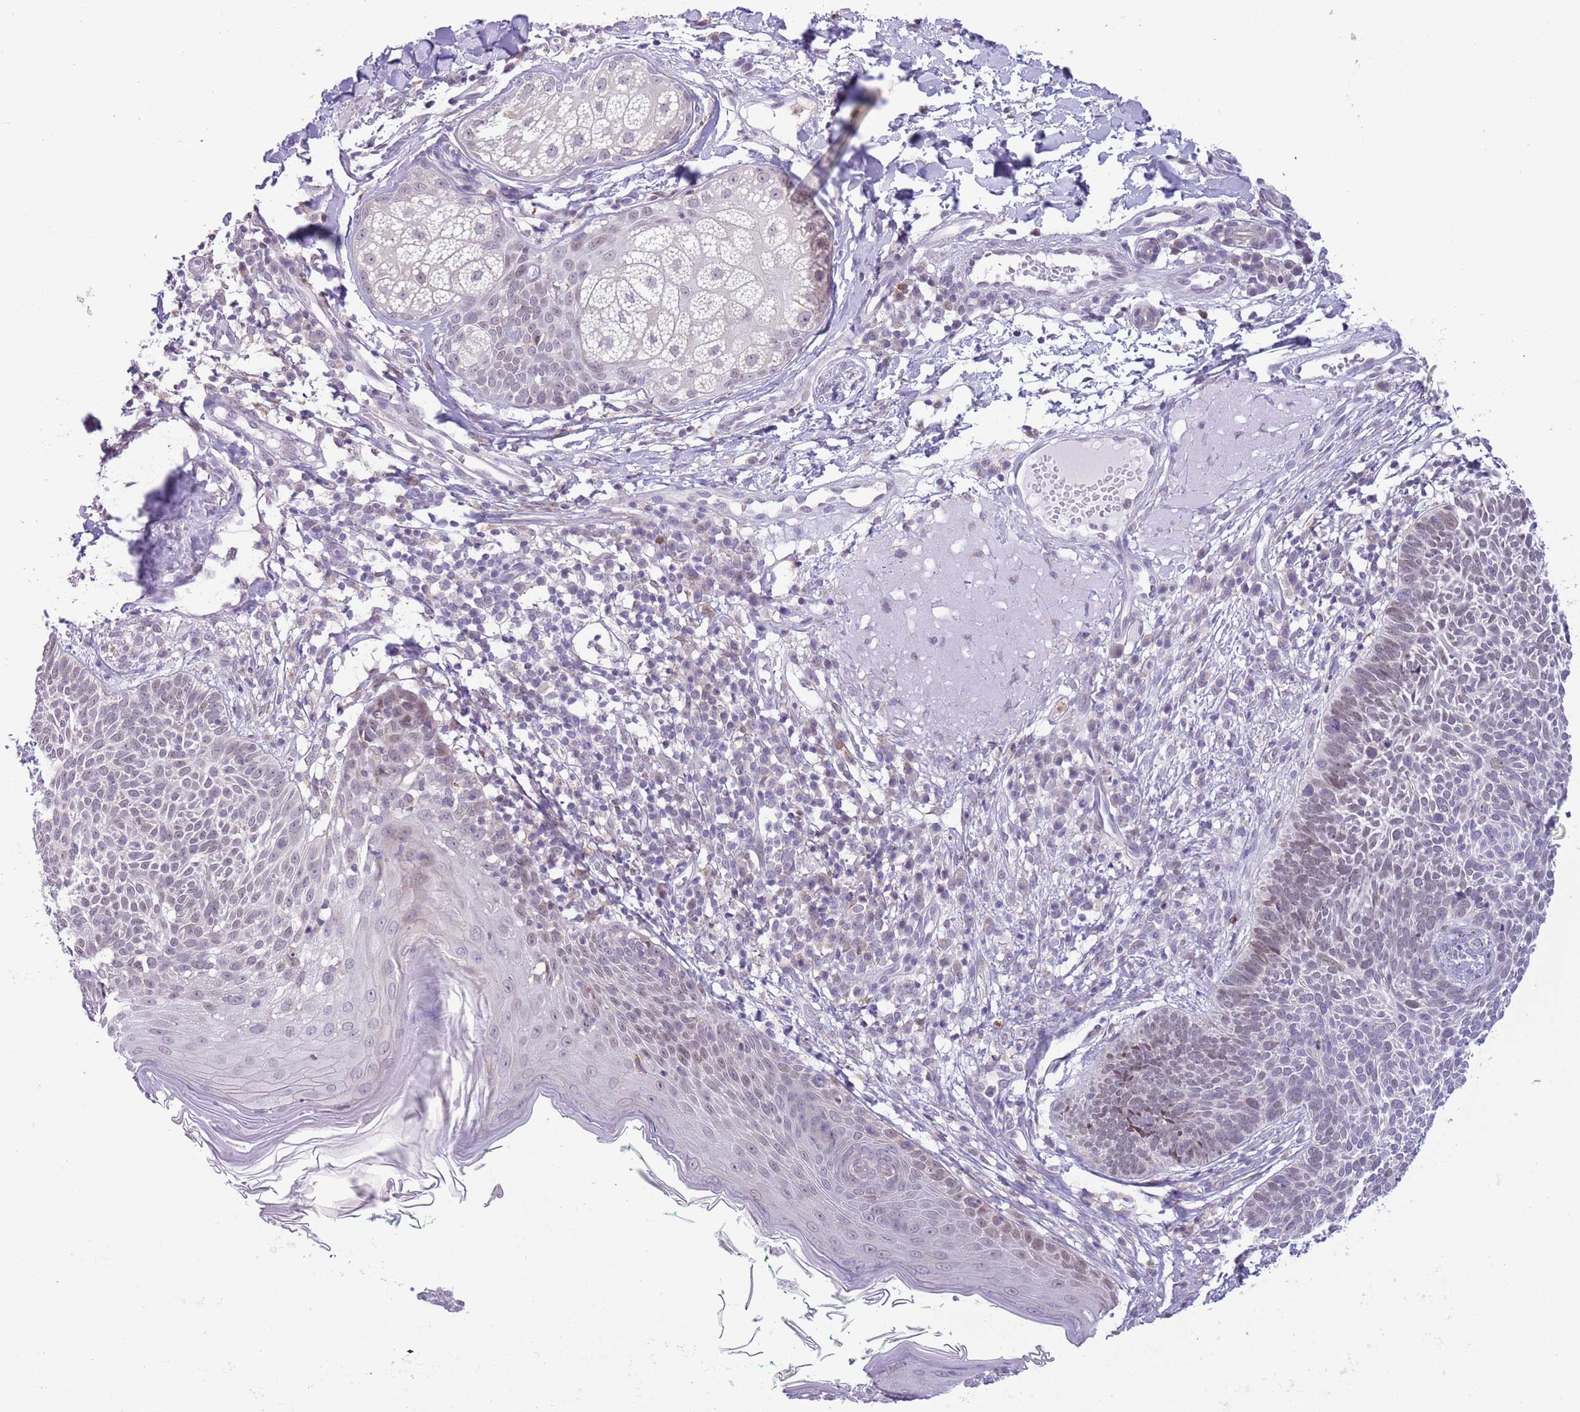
{"staining": {"intensity": "weak", "quantity": "<25%", "location": "nuclear"}, "tissue": "skin cancer", "cell_type": "Tumor cells", "image_type": "cancer", "snomed": [{"axis": "morphology", "description": "Basal cell carcinoma"}, {"axis": "topography", "description": "Skin"}], "caption": "Immunohistochemistry histopathology image of human basal cell carcinoma (skin) stained for a protein (brown), which exhibits no positivity in tumor cells. Brightfield microscopy of IHC stained with DAB (brown) and hematoxylin (blue), captured at high magnification.", "gene": "ZNF576", "patient": {"sex": "male", "age": 72}}